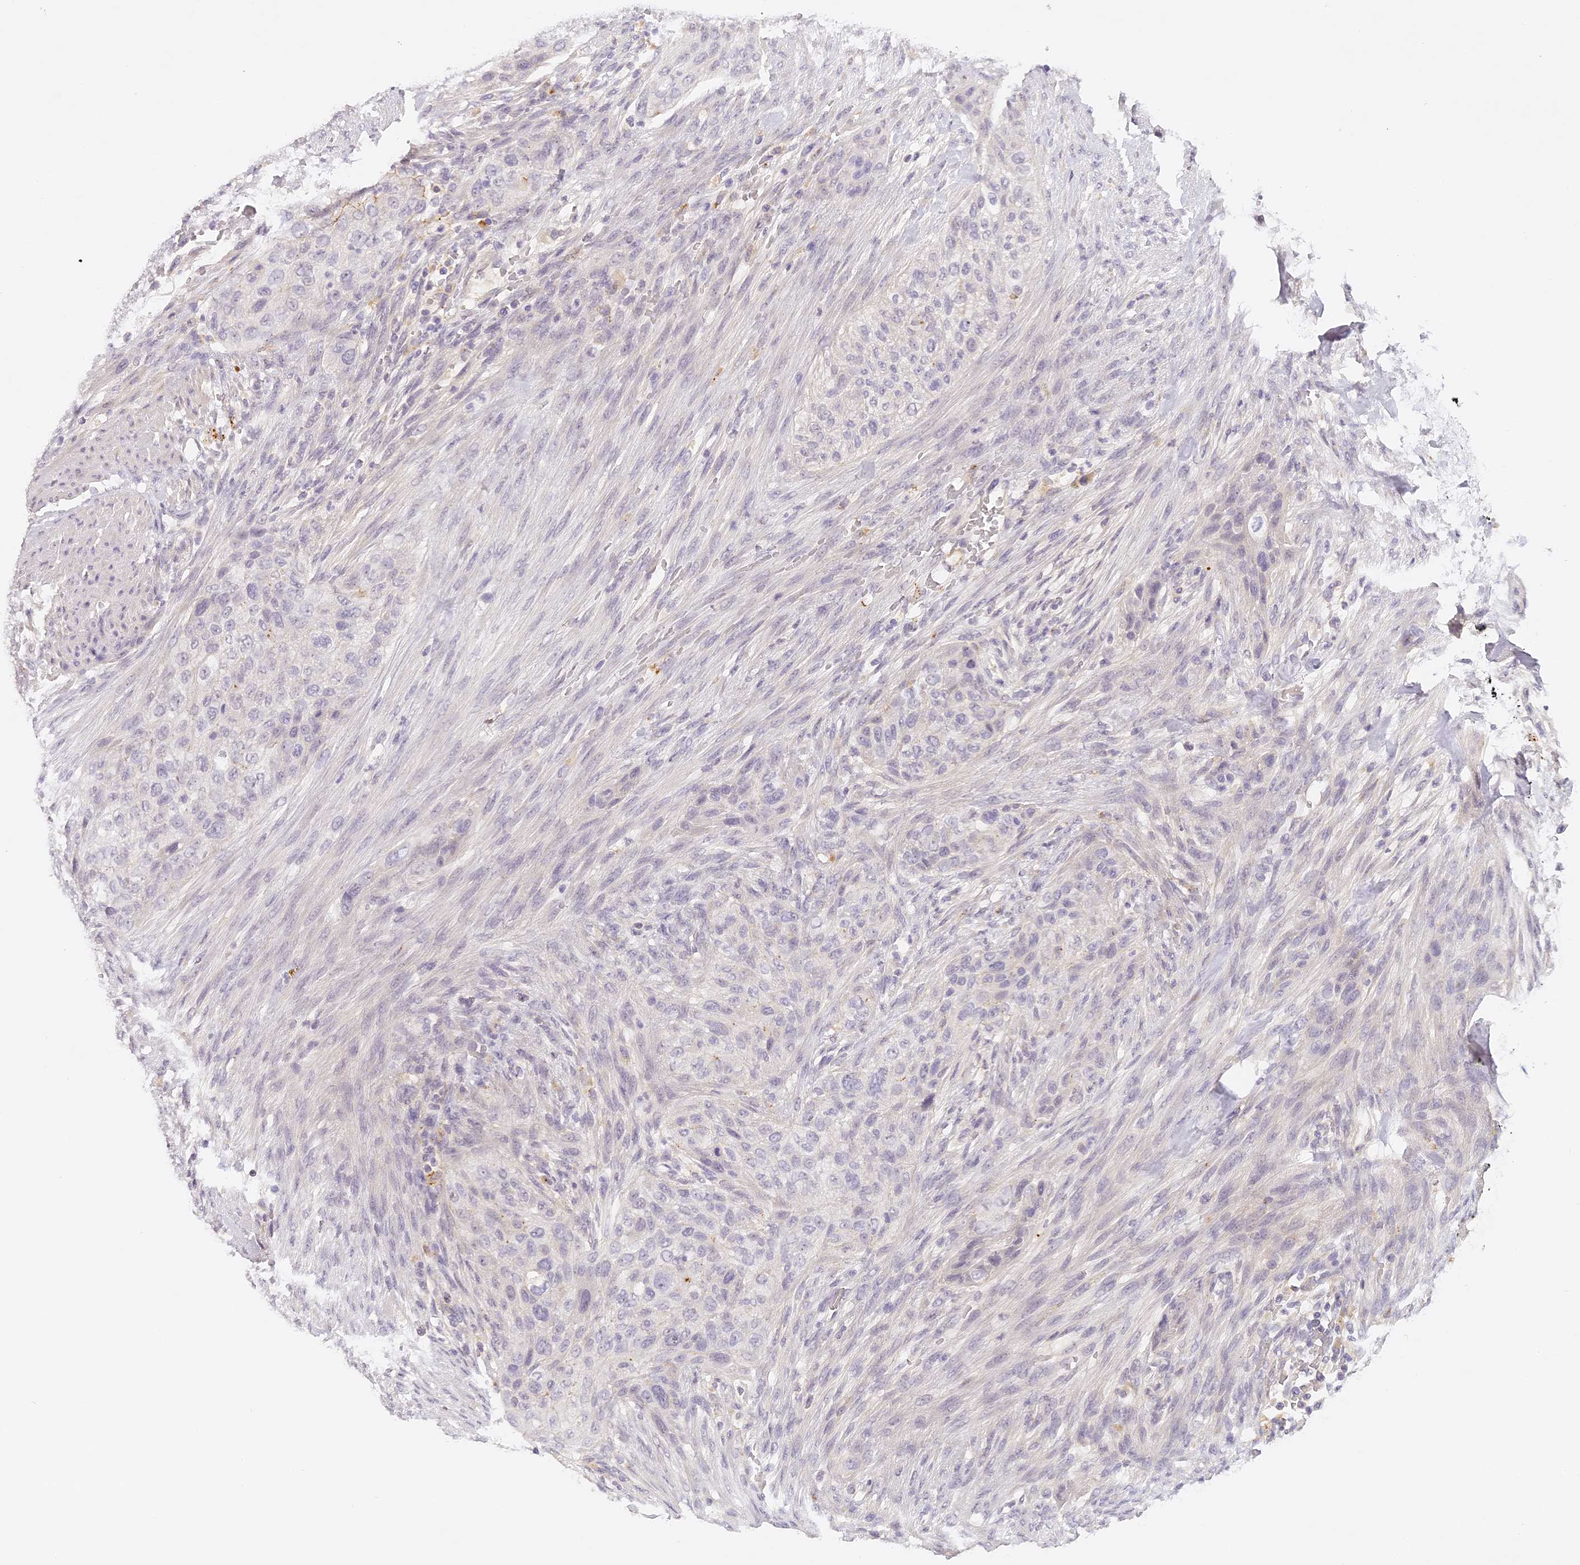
{"staining": {"intensity": "negative", "quantity": "none", "location": "none"}, "tissue": "urothelial cancer", "cell_type": "Tumor cells", "image_type": "cancer", "snomed": [{"axis": "morphology", "description": "Urothelial carcinoma, High grade"}, {"axis": "topography", "description": "Urinary bladder"}], "caption": "DAB (3,3'-diaminobenzidine) immunohistochemical staining of high-grade urothelial carcinoma demonstrates no significant staining in tumor cells.", "gene": "ELL3", "patient": {"sex": "male", "age": 35}}